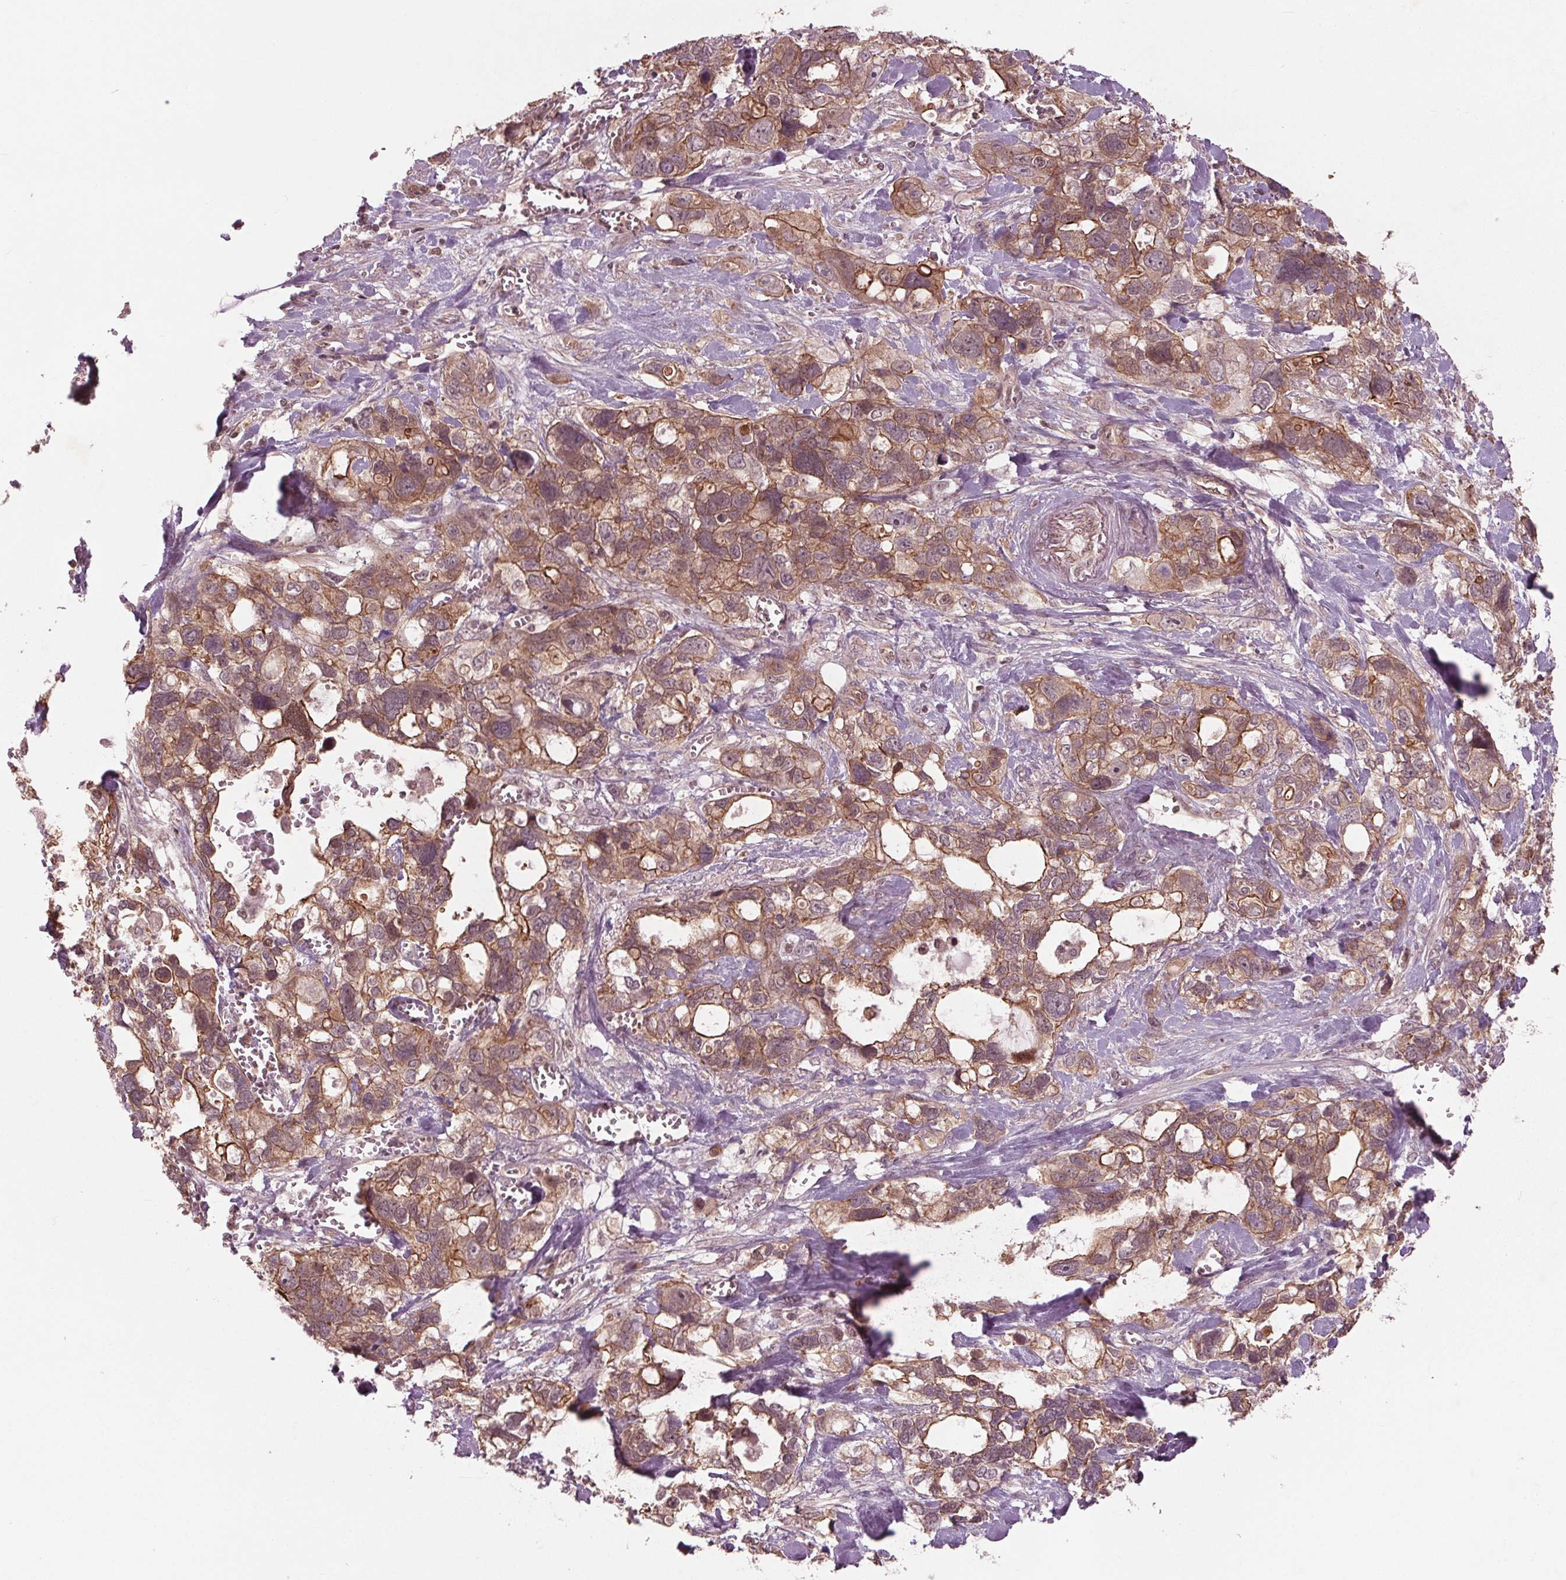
{"staining": {"intensity": "moderate", "quantity": ">75%", "location": "cytoplasmic/membranous"}, "tissue": "stomach cancer", "cell_type": "Tumor cells", "image_type": "cancer", "snomed": [{"axis": "morphology", "description": "Adenocarcinoma, NOS"}, {"axis": "topography", "description": "Stomach, upper"}], "caption": "Adenocarcinoma (stomach) stained for a protein reveals moderate cytoplasmic/membranous positivity in tumor cells. (DAB IHC with brightfield microscopy, high magnification).", "gene": "BTBD1", "patient": {"sex": "female", "age": 81}}